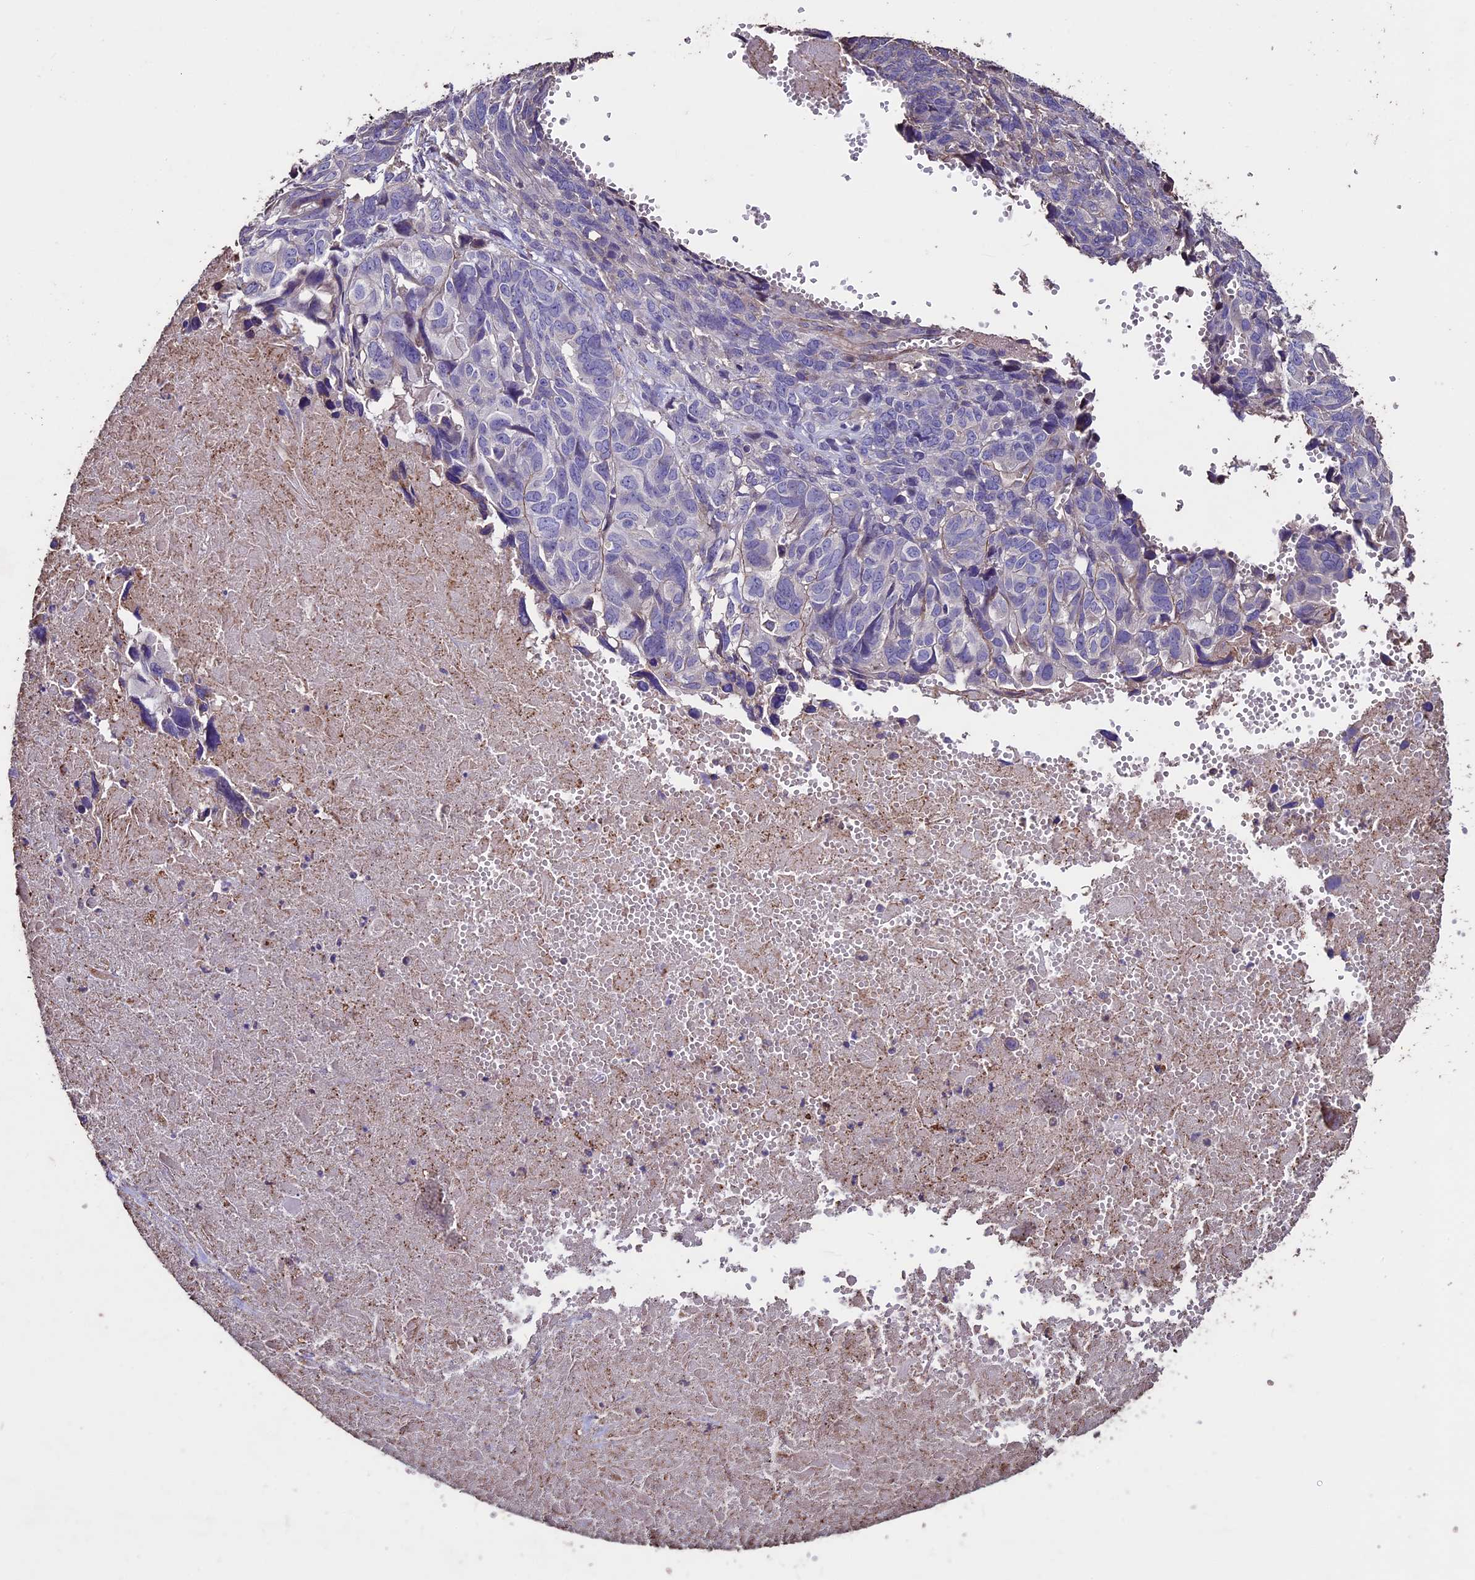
{"staining": {"intensity": "negative", "quantity": "none", "location": "none"}, "tissue": "ovarian cancer", "cell_type": "Tumor cells", "image_type": "cancer", "snomed": [{"axis": "morphology", "description": "Cystadenocarcinoma, serous, NOS"}, {"axis": "topography", "description": "Ovary"}], "caption": "The IHC image has no significant expression in tumor cells of ovarian cancer tissue. (Immunohistochemistry, brightfield microscopy, high magnification).", "gene": "USB1", "patient": {"sex": "female", "age": 79}}